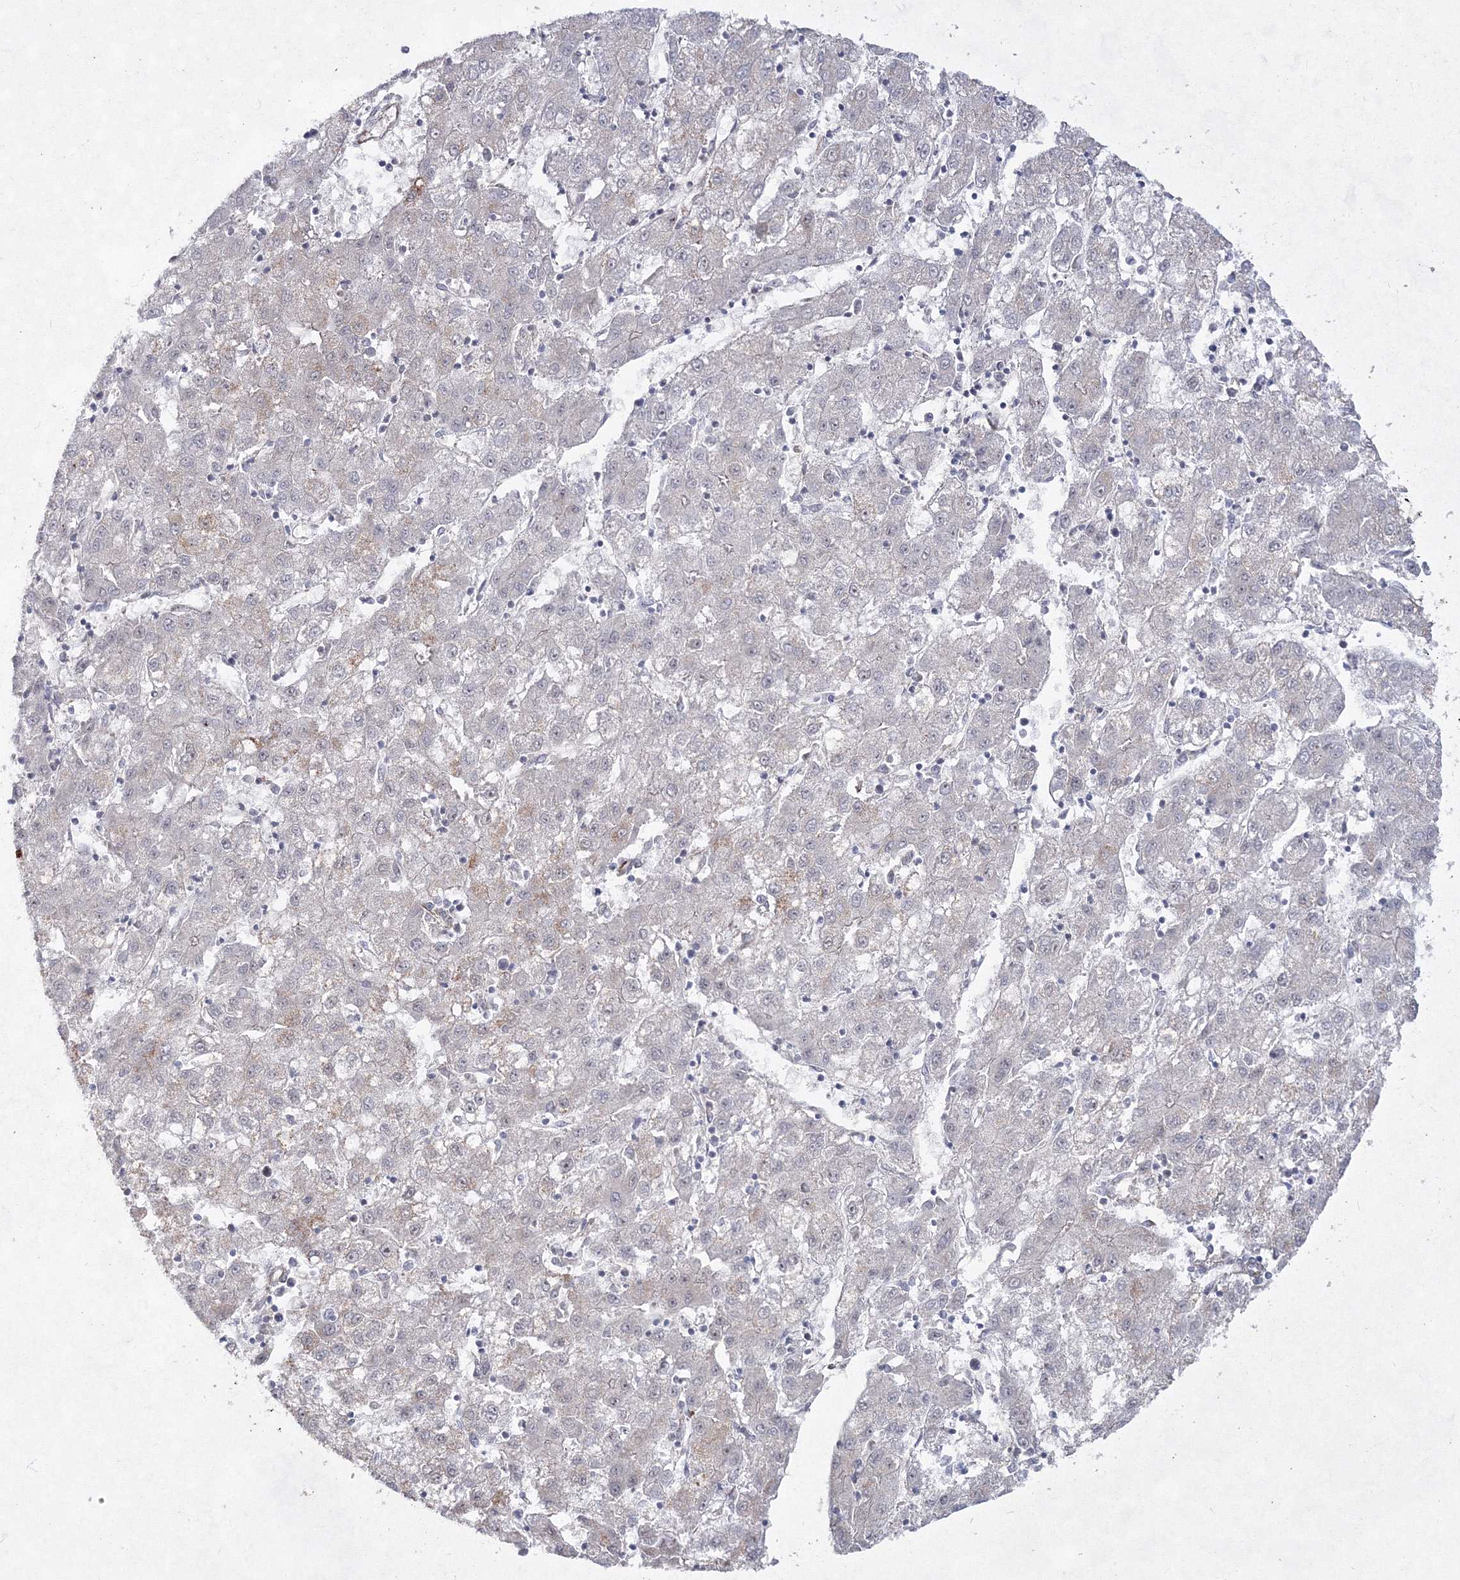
{"staining": {"intensity": "negative", "quantity": "none", "location": "none"}, "tissue": "liver cancer", "cell_type": "Tumor cells", "image_type": "cancer", "snomed": [{"axis": "morphology", "description": "Carcinoma, Hepatocellular, NOS"}, {"axis": "topography", "description": "Liver"}], "caption": "High power microscopy photomicrograph of an immunohistochemistry (IHC) photomicrograph of liver hepatocellular carcinoma, revealing no significant staining in tumor cells. (DAB immunohistochemistry (IHC) visualized using brightfield microscopy, high magnification).", "gene": "SNIP1", "patient": {"sex": "male", "age": 72}}